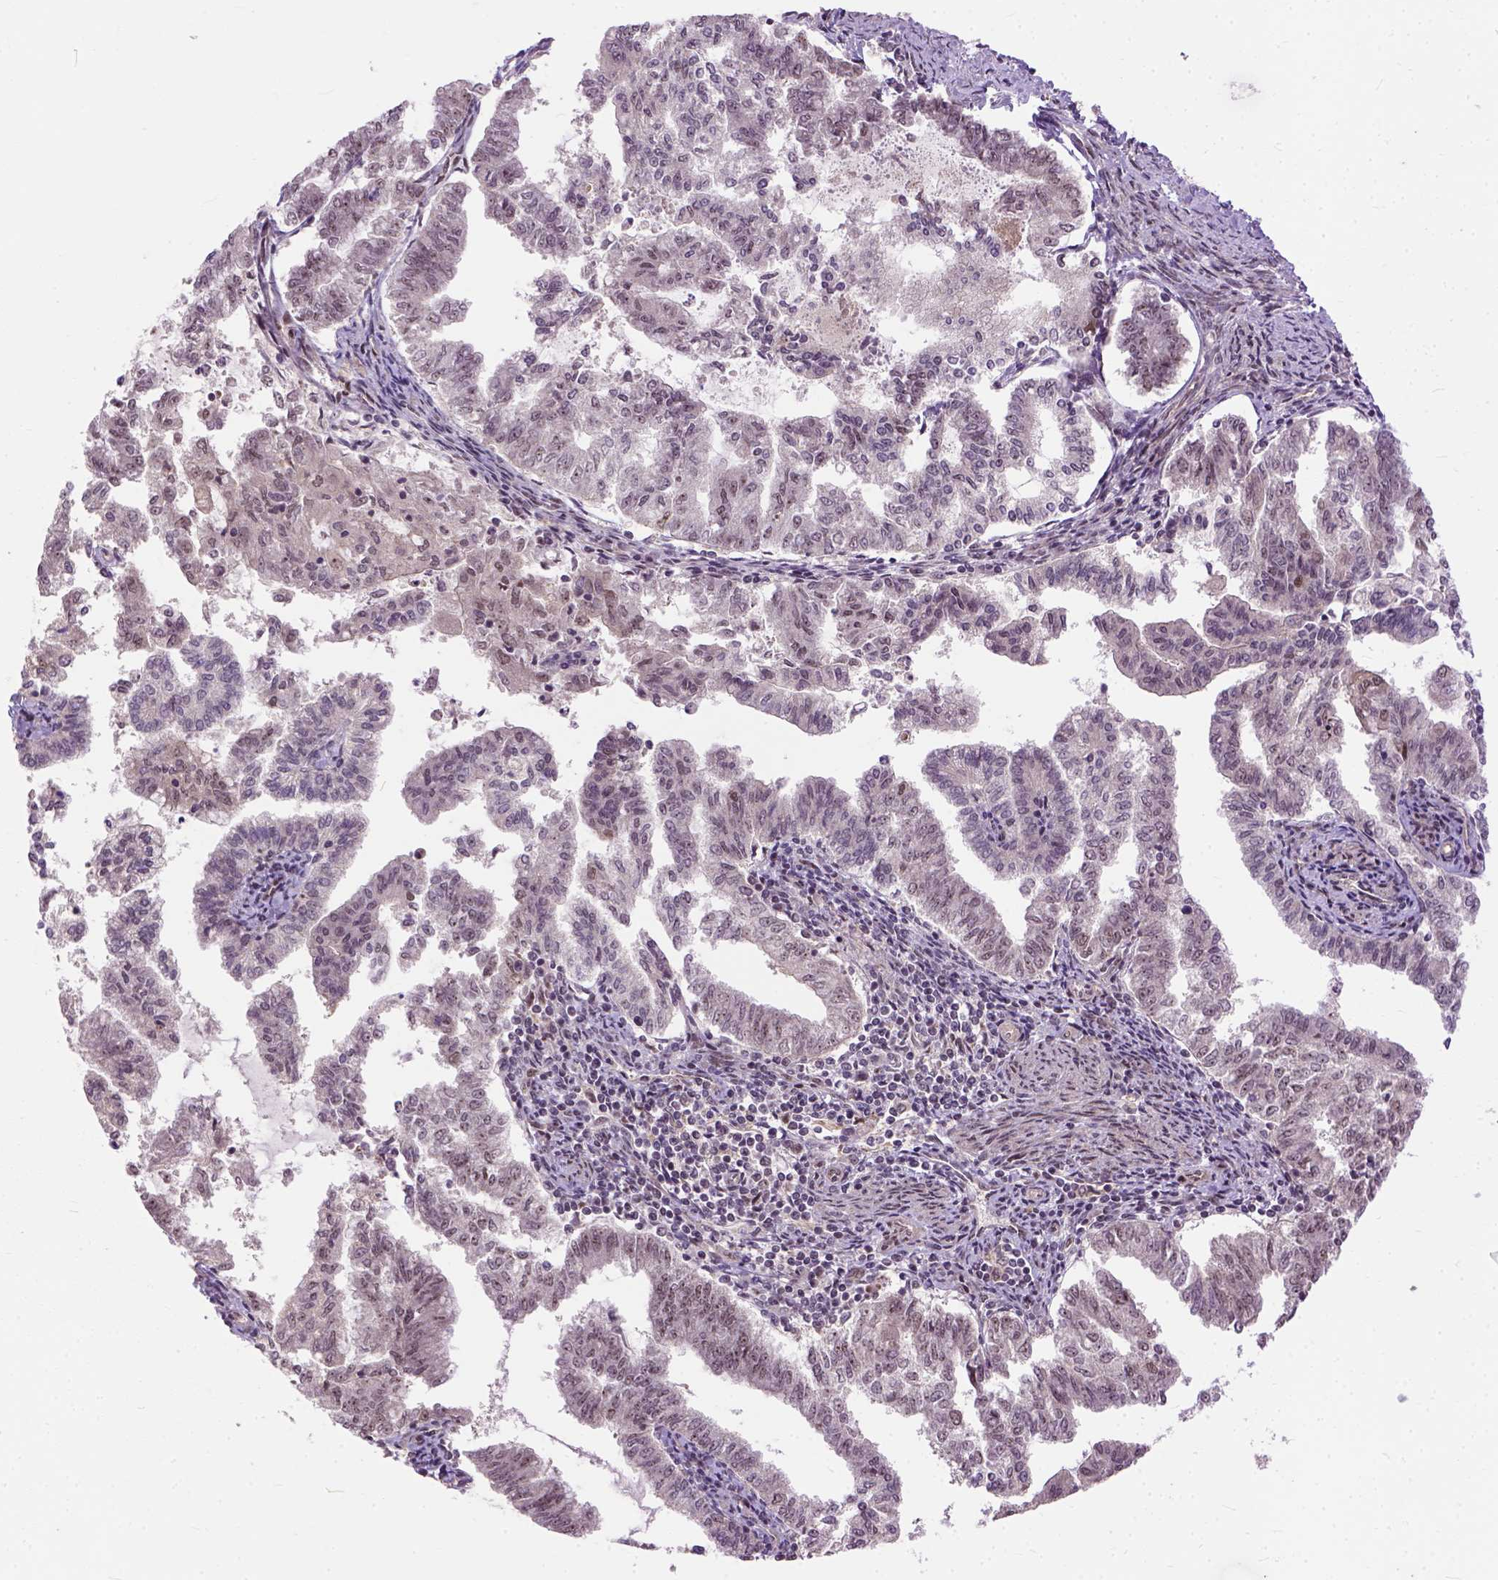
{"staining": {"intensity": "weak", "quantity": "<25%", "location": "nuclear"}, "tissue": "endometrial cancer", "cell_type": "Tumor cells", "image_type": "cancer", "snomed": [{"axis": "morphology", "description": "Adenocarcinoma, NOS"}, {"axis": "topography", "description": "Endometrium"}], "caption": "IHC photomicrograph of neoplastic tissue: human endometrial cancer stained with DAB (3,3'-diaminobenzidine) demonstrates no significant protein positivity in tumor cells.", "gene": "ZNF630", "patient": {"sex": "female", "age": 79}}